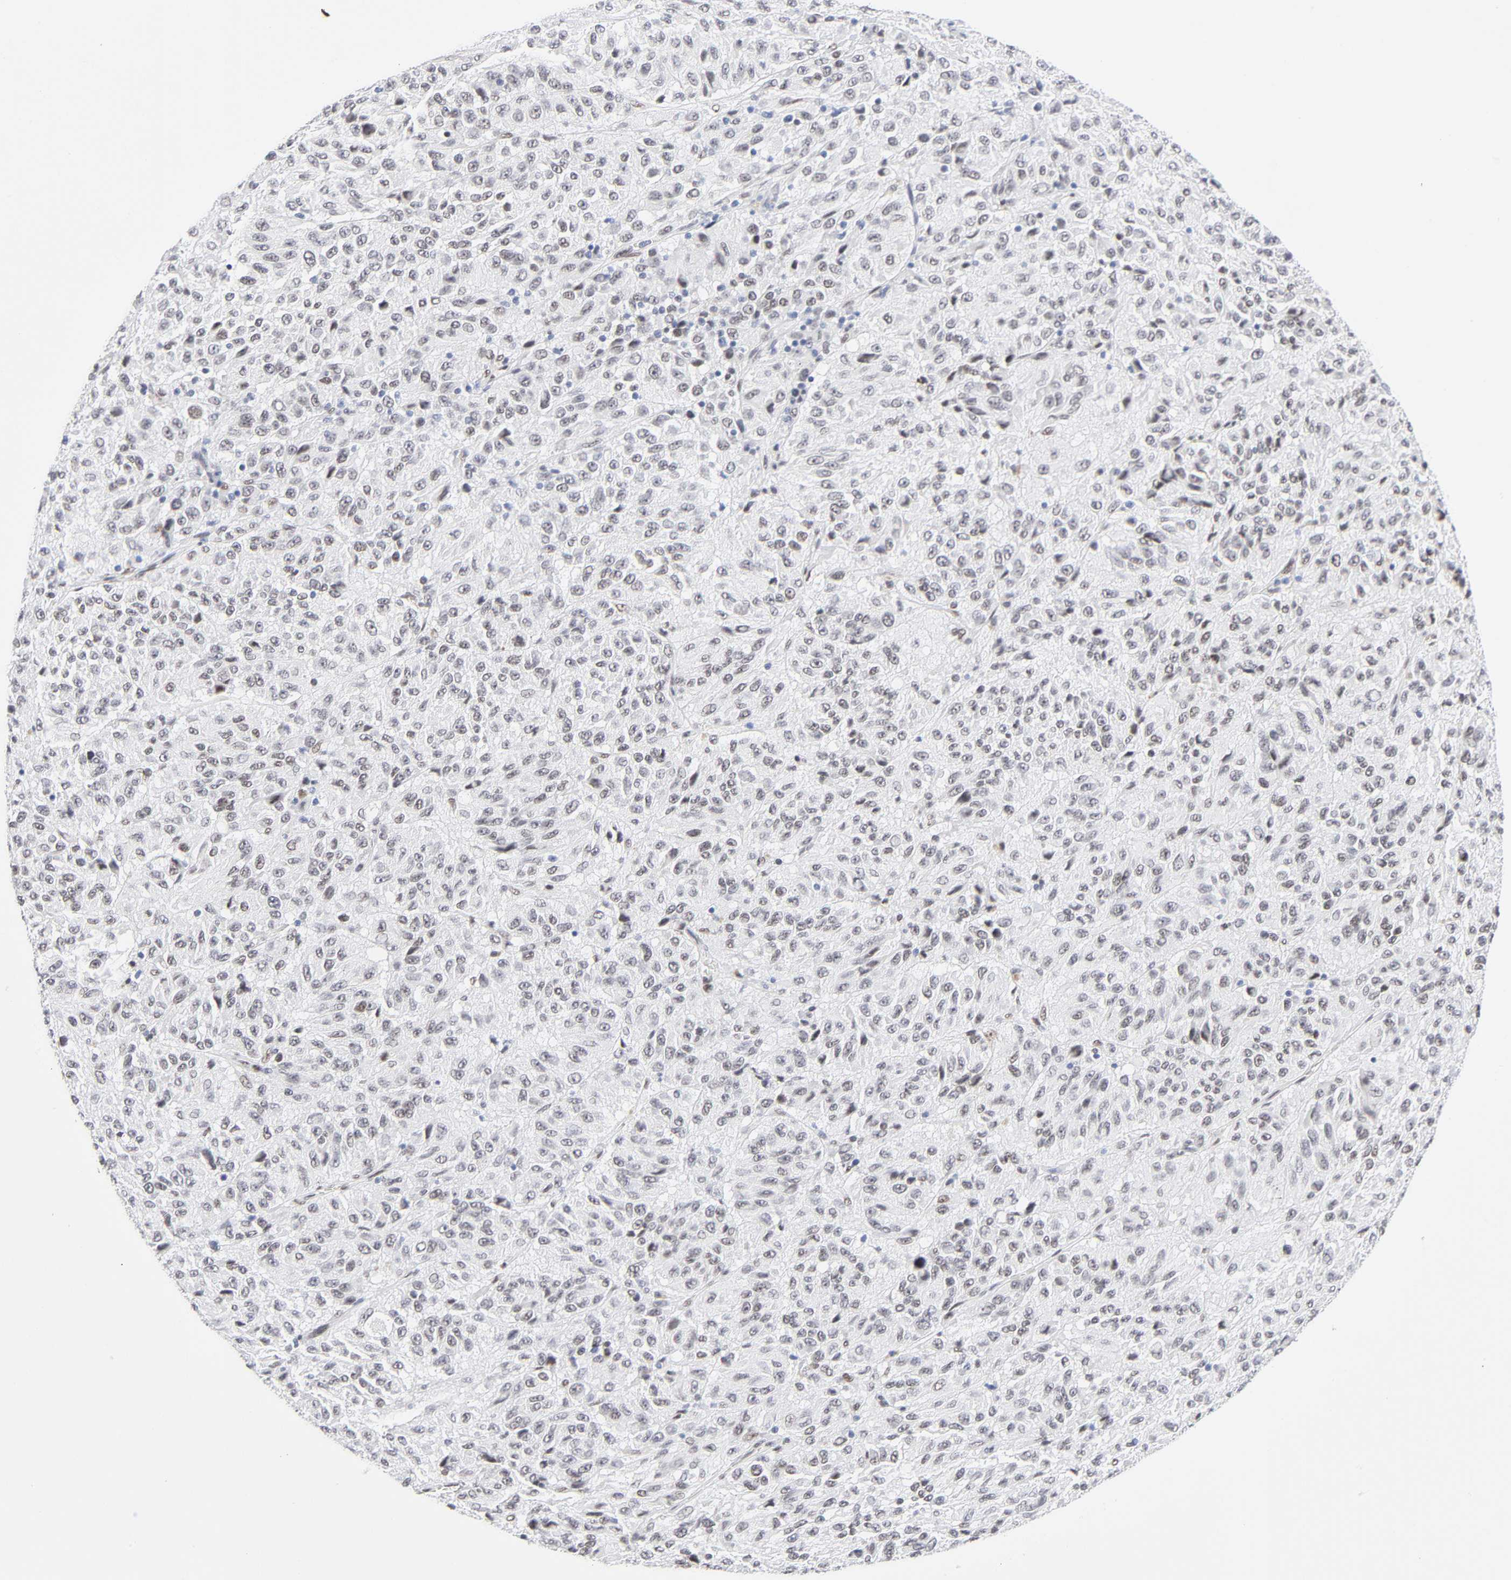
{"staining": {"intensity": "weak", "quantity": ">75%", "location": "nuclear"}, "tissue": "melanoma", "cell_type": "Tumor cells", "image_type": "cancer", "snomed": [{"axis": "morphology", "description": "Malignant melanoma, Metastatic site"}, {"axis": "topography", "description": "Lung"}], "caption": "Weak nuclear expression for a protein is appreciated in approximately >75% of tumor cells of malignant melanoma (metastatic site) using immunohistochemistry.", "gene": "NFIC", "patient": {"sex": "male", "age": 64}}